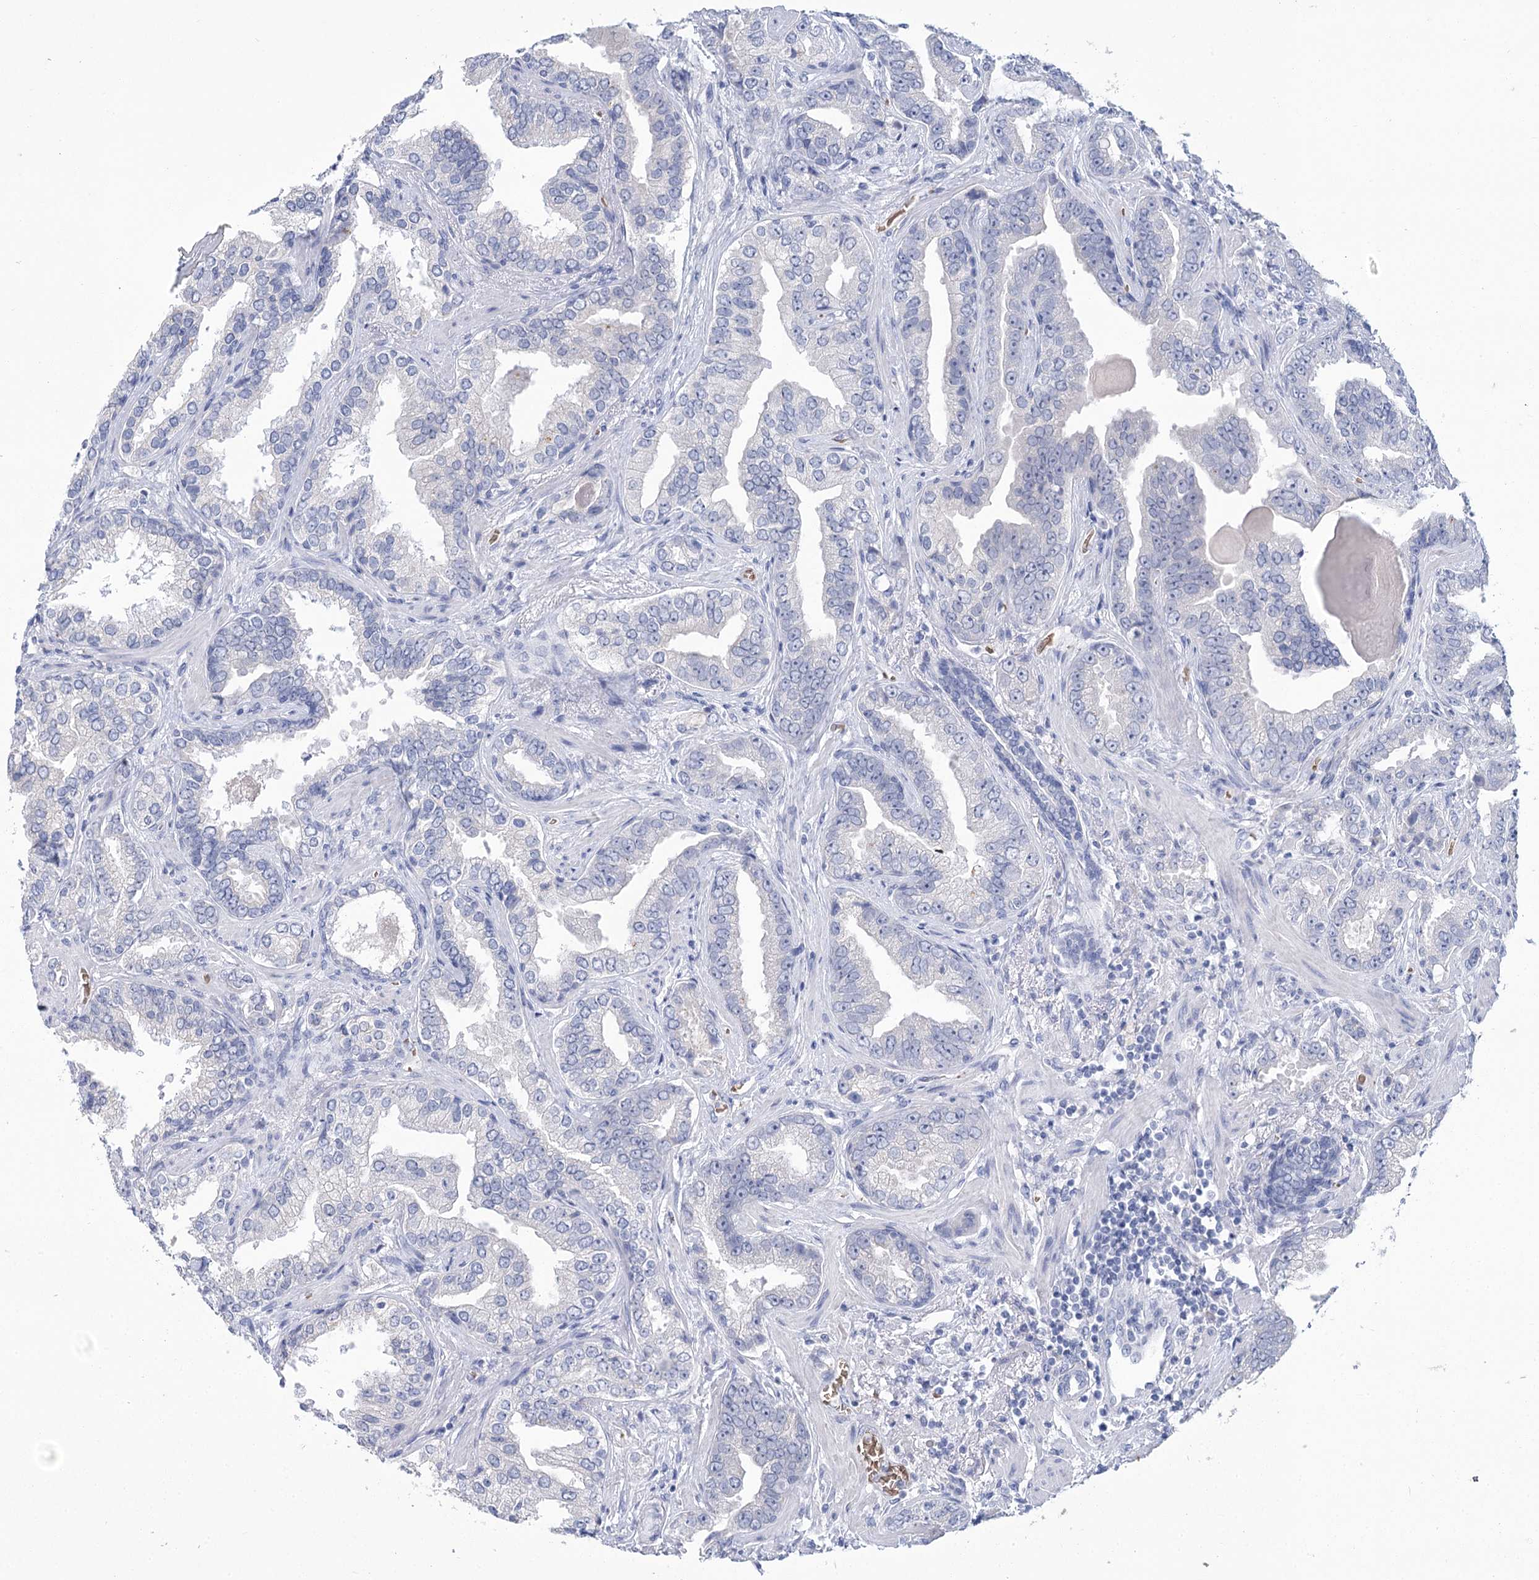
{"staining": {"intensity": "negative", "quantity": "none", "location": "none"}, "tissue": "prostate cancer", "cell_type": "Tumor cells", "image_type": "cancer", "snomed": [{"axis": "morphology", "description": "Adenocarcinoma, Low grade"}, {"axis": "topography", "description": "Prostate"}], "caption": "This is an IHC micrograph of human low-grade adenocarcinoma (prostate). There is no expression in tumor cells.", "gene": "HBA1", "patient": {"sex": "male", "age": 60}}